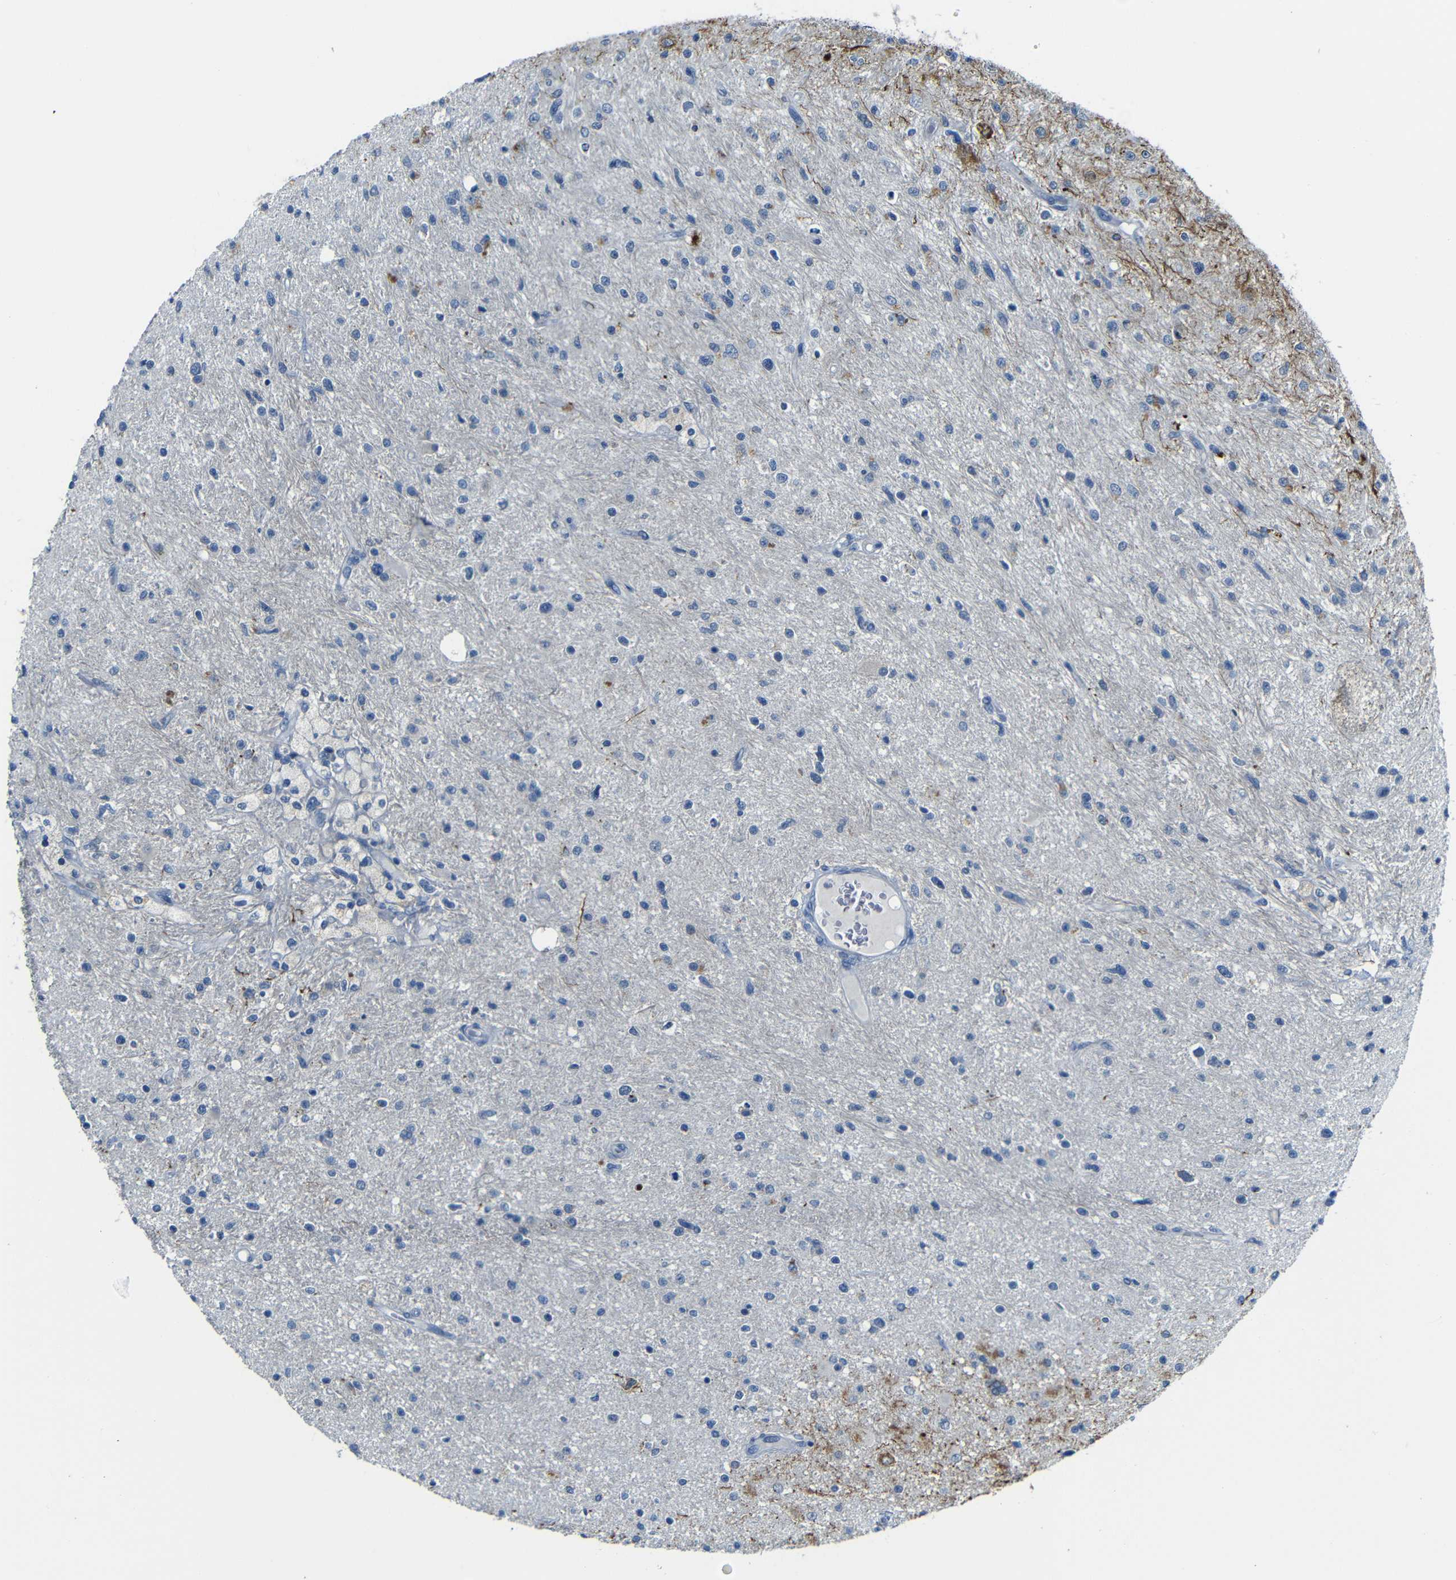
{"staining": {"intensity": "strong", "quantity": "<25%", "location": "cytoplasmic/membranous"}, "tissue": "glioma", "cell_type": "Tumor cells", "image_type": "cancer", "snomed": [{"axis": "morphology", "description": "Glioma, malignant, High grade"}, {"axis": "topography", "description": "Brain"}], "caption": "A high-resolution image shows IHC staining of malignant glioma (high-grade), which demonstrates strong cytoplasmic/membranous positivity in approximately <25% of tumor cells.", "gene": "ANK3", "patient": {"sex": "male", "age": 33}}